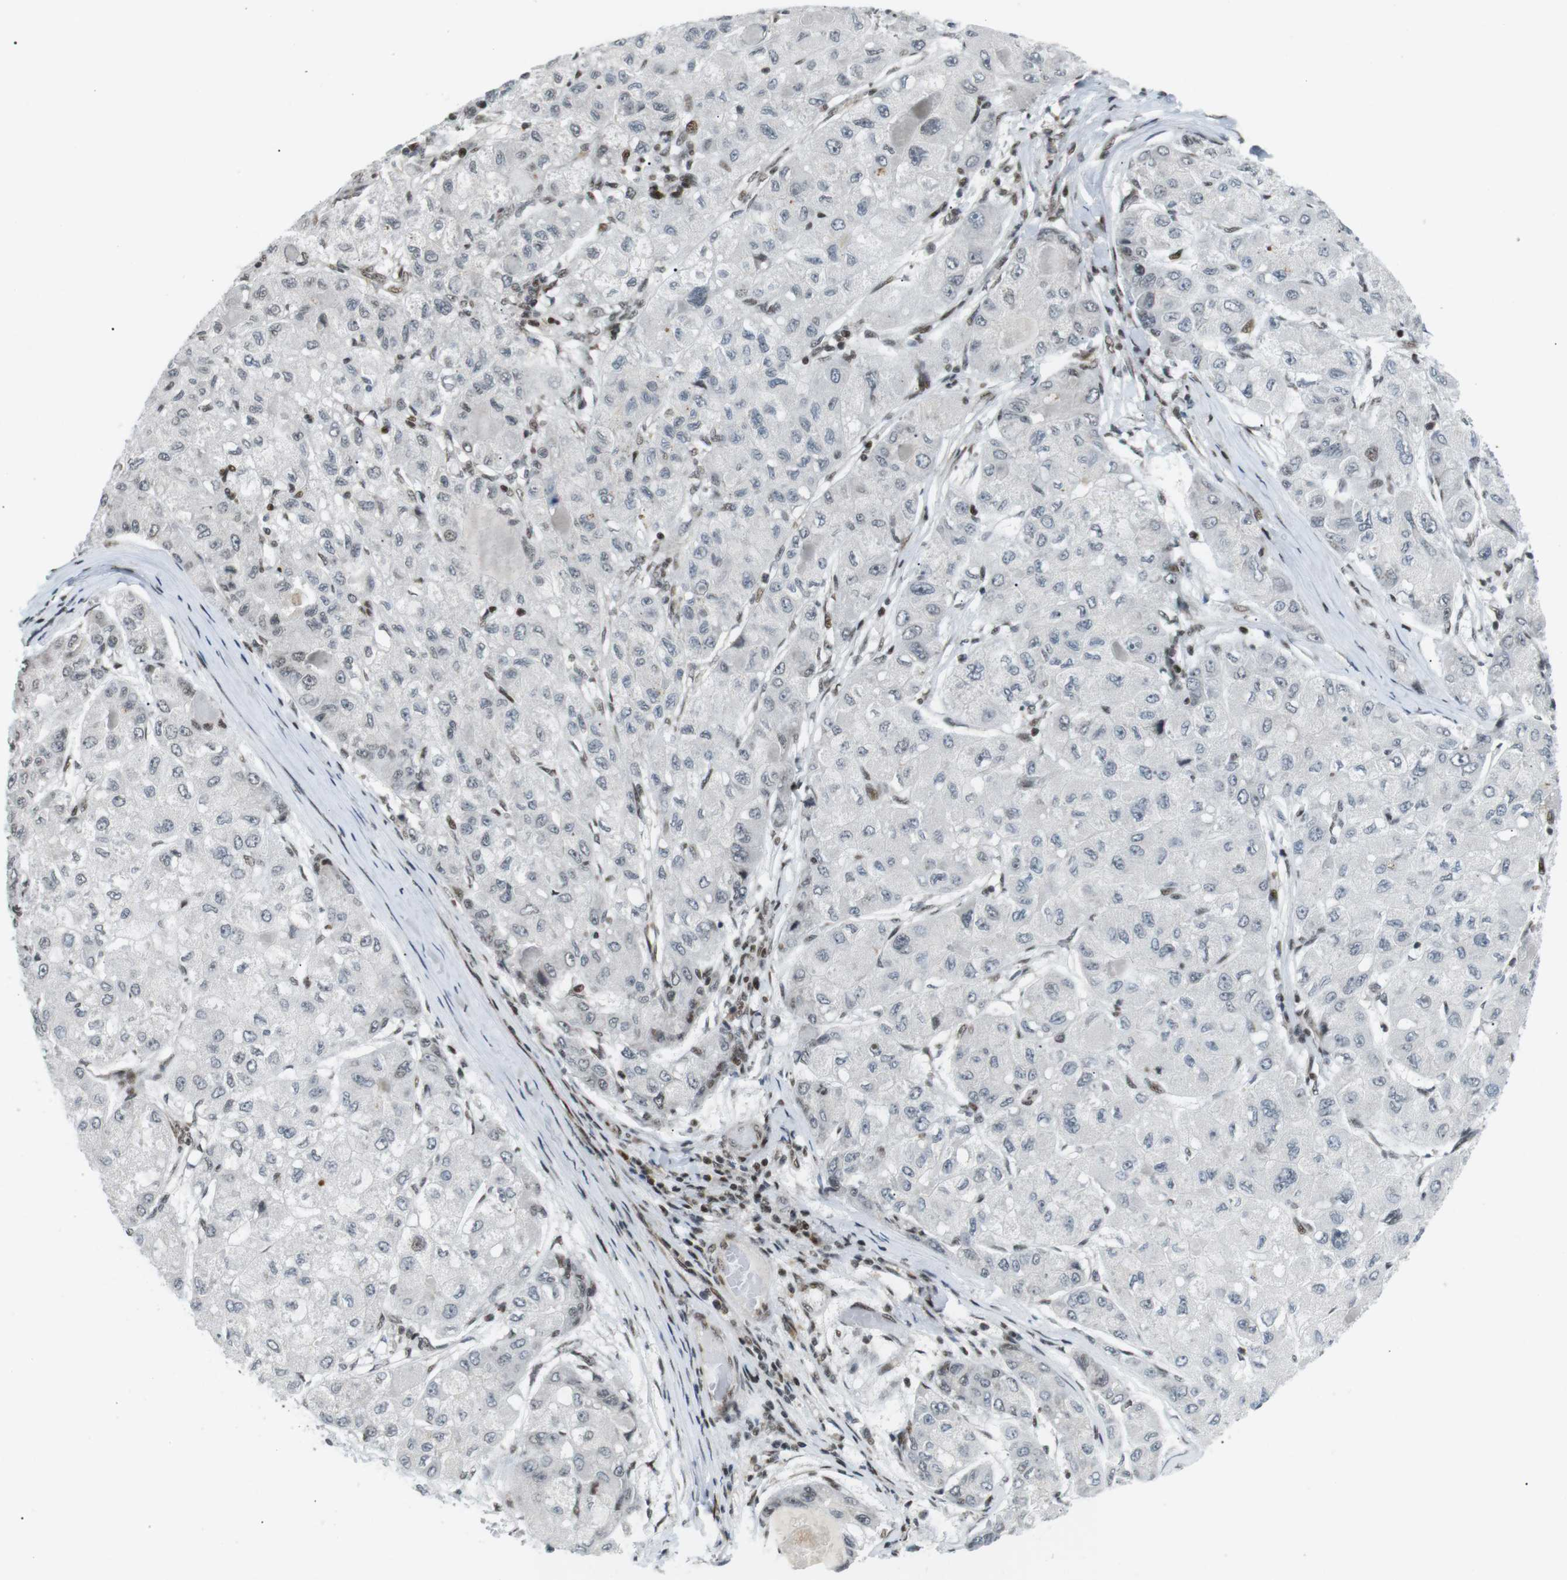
{"staining": {"intensity": "weak", "quantity": "<25%", "location": "nuclear"}, "tissue": "liver cancer", "cell_type": "Tumor cells", "image_type": "cancer", "snomed": [{"axis": "morphology", "description": "Carcinoma, Hepatocellular, NOS"}, {"axis": "topography", "description": "Liver"}], "caption": "Immunohistochemistry micrograph of human hepatocellular carcinoma (liver) stained for a protein (brown), which shows no expression in tumor cells.", "gene": "CDC27", "patient": {"sex": "male", "age": 80}}